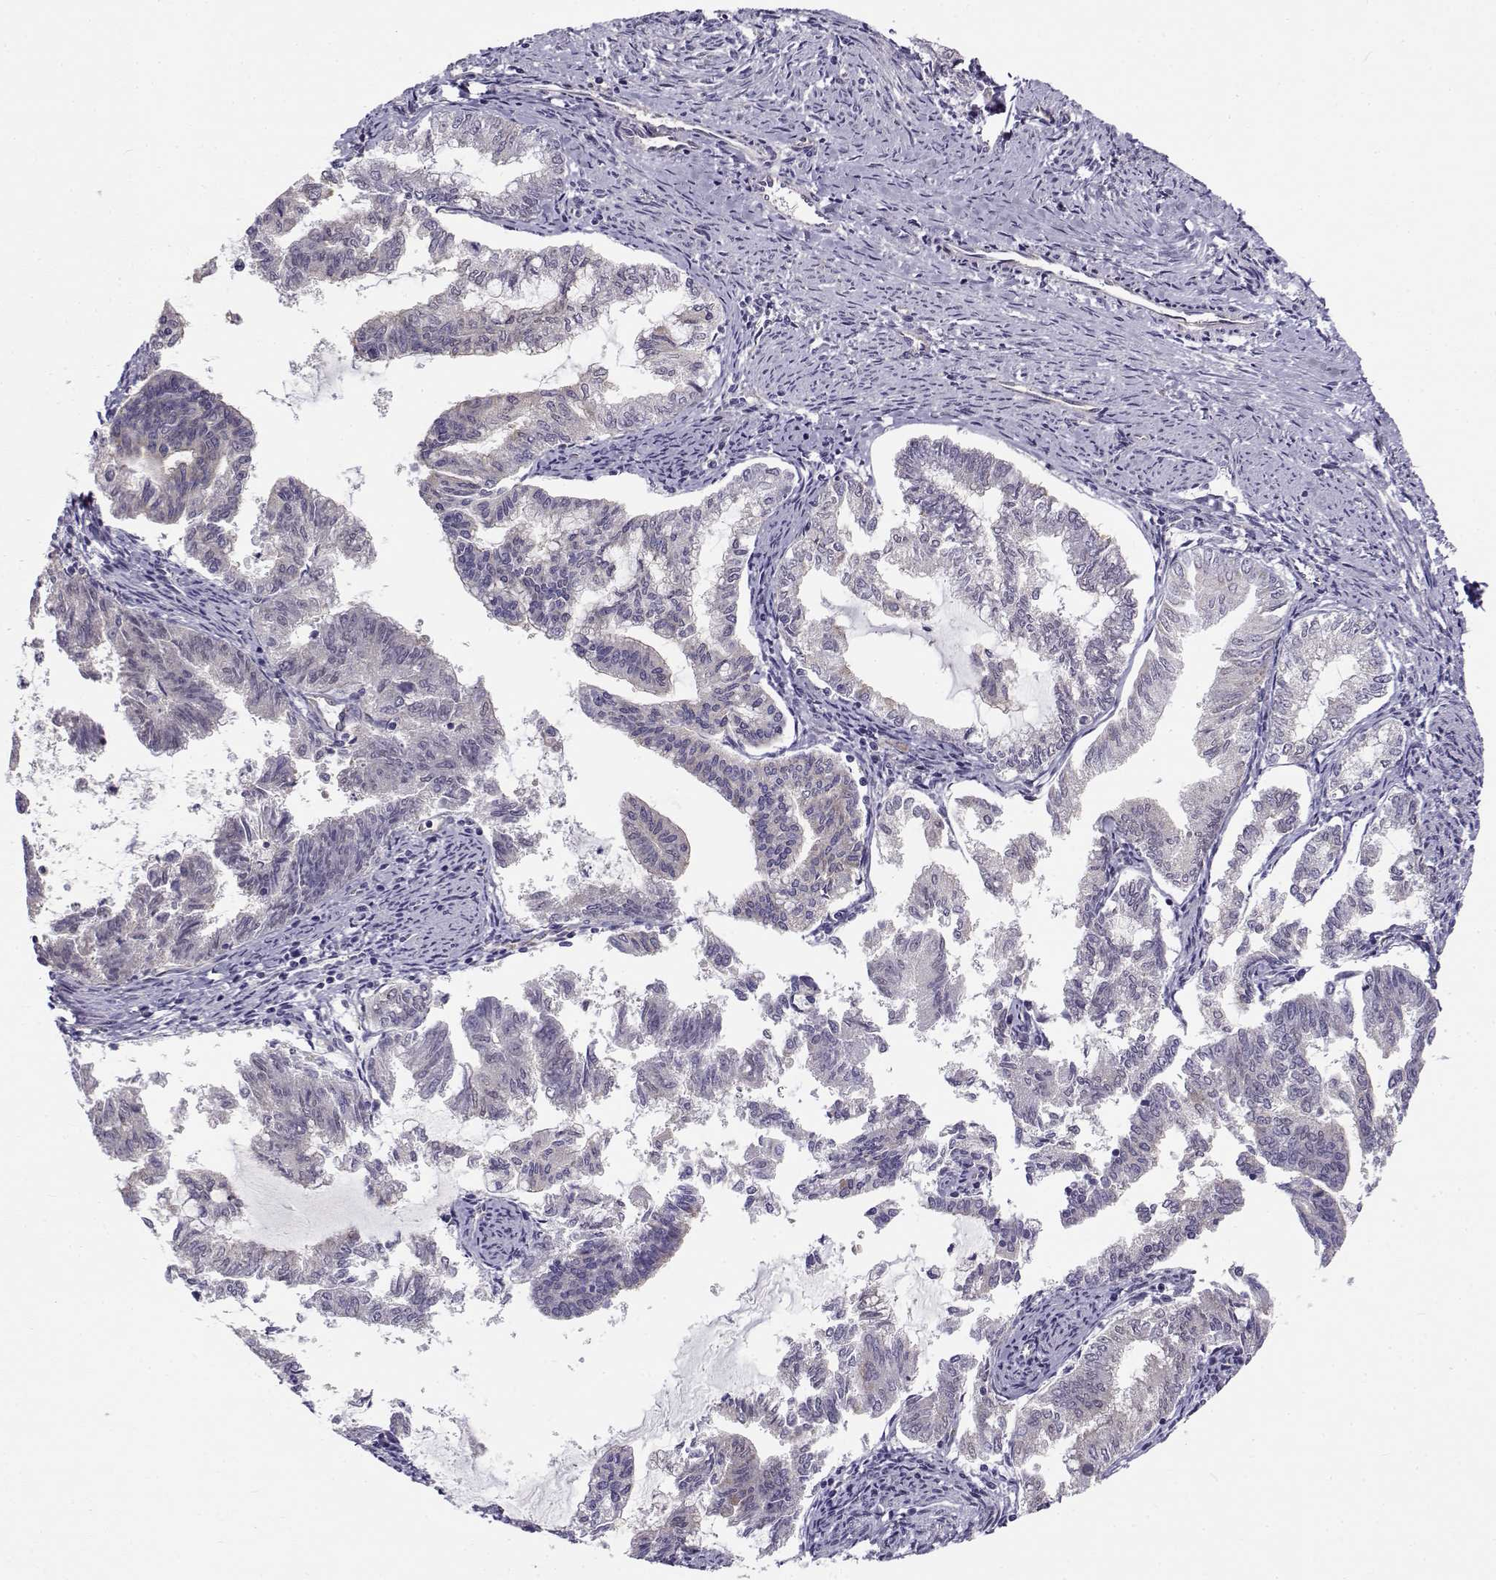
{"staining": {"intensity": "negative", "quantity": "none", "location": "none"}, "tissue": "endometrial cancer", "cell_type": "Tumor cells", "image_type": "cancer", "snomed": [{"axis": "morphology", "description": "Adenocarcinoma, NOS"}, {"axis": "topography", "description": "Endometrium"}], "caption": "Immunohistochemistry of endometrial adenocarcinoma reveals no positivity in tumor cells.", "gene": "BEND6", "patient": {"sex": "female", "age": 79}}